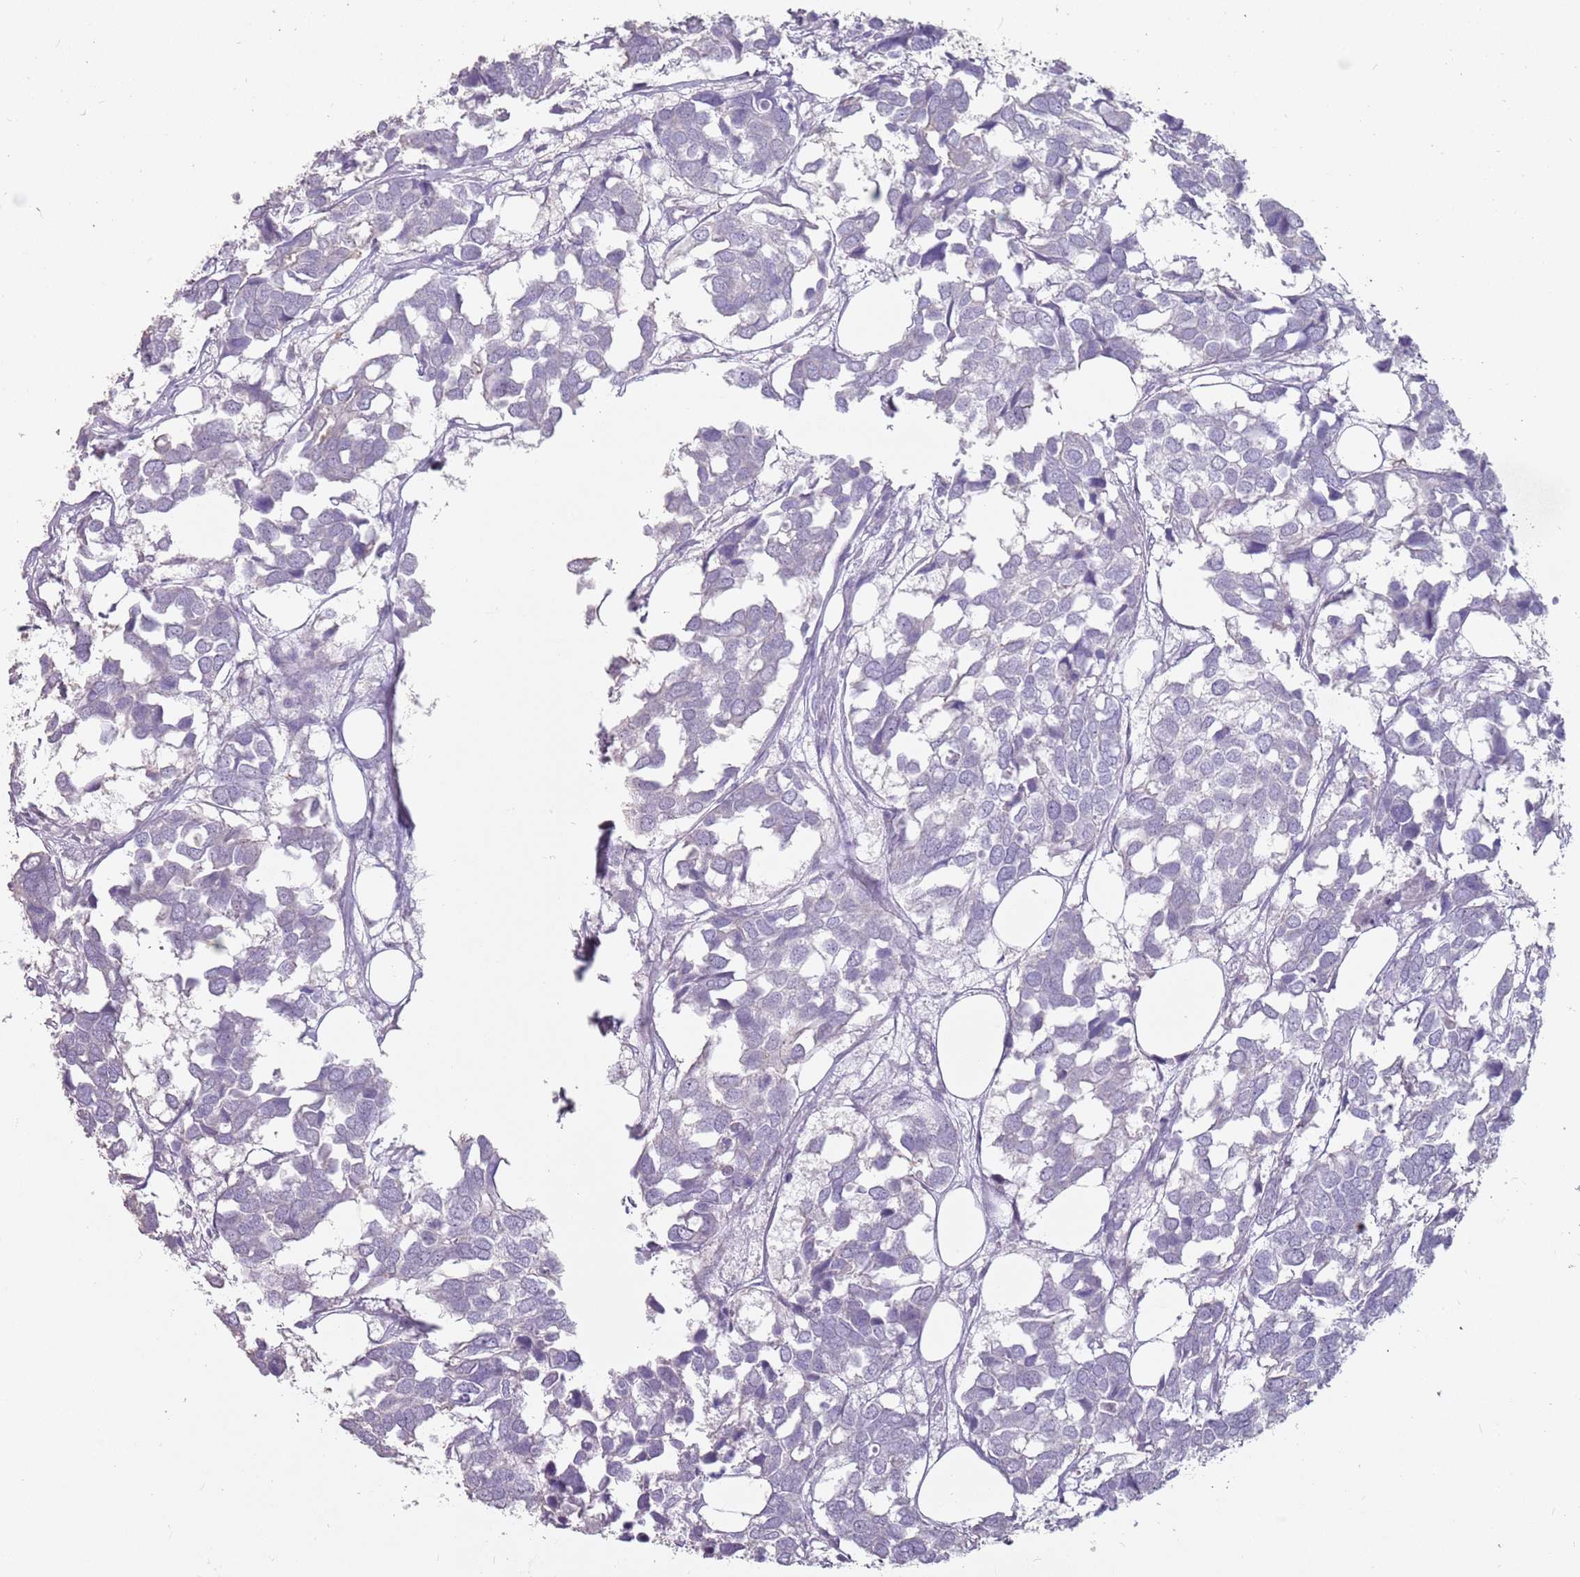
{"staining": {"intensity": "negative", "quantity": "none", "location": "none"}, "tissue": "breast cancer", "cell_type": "Tumor cells", "image_type": "cancer", "snomed": [{"axis": "morphology", "description": "Duct carcinoma"}, {"axis": "topography", "description": "Breast"}], "caption": "The micrograph exhibits no staining of tumor cells in breast cancer (invasive ductal carcinoma).", "gene": "STYK1", "patient": {"sex": "female", "age": 83}}